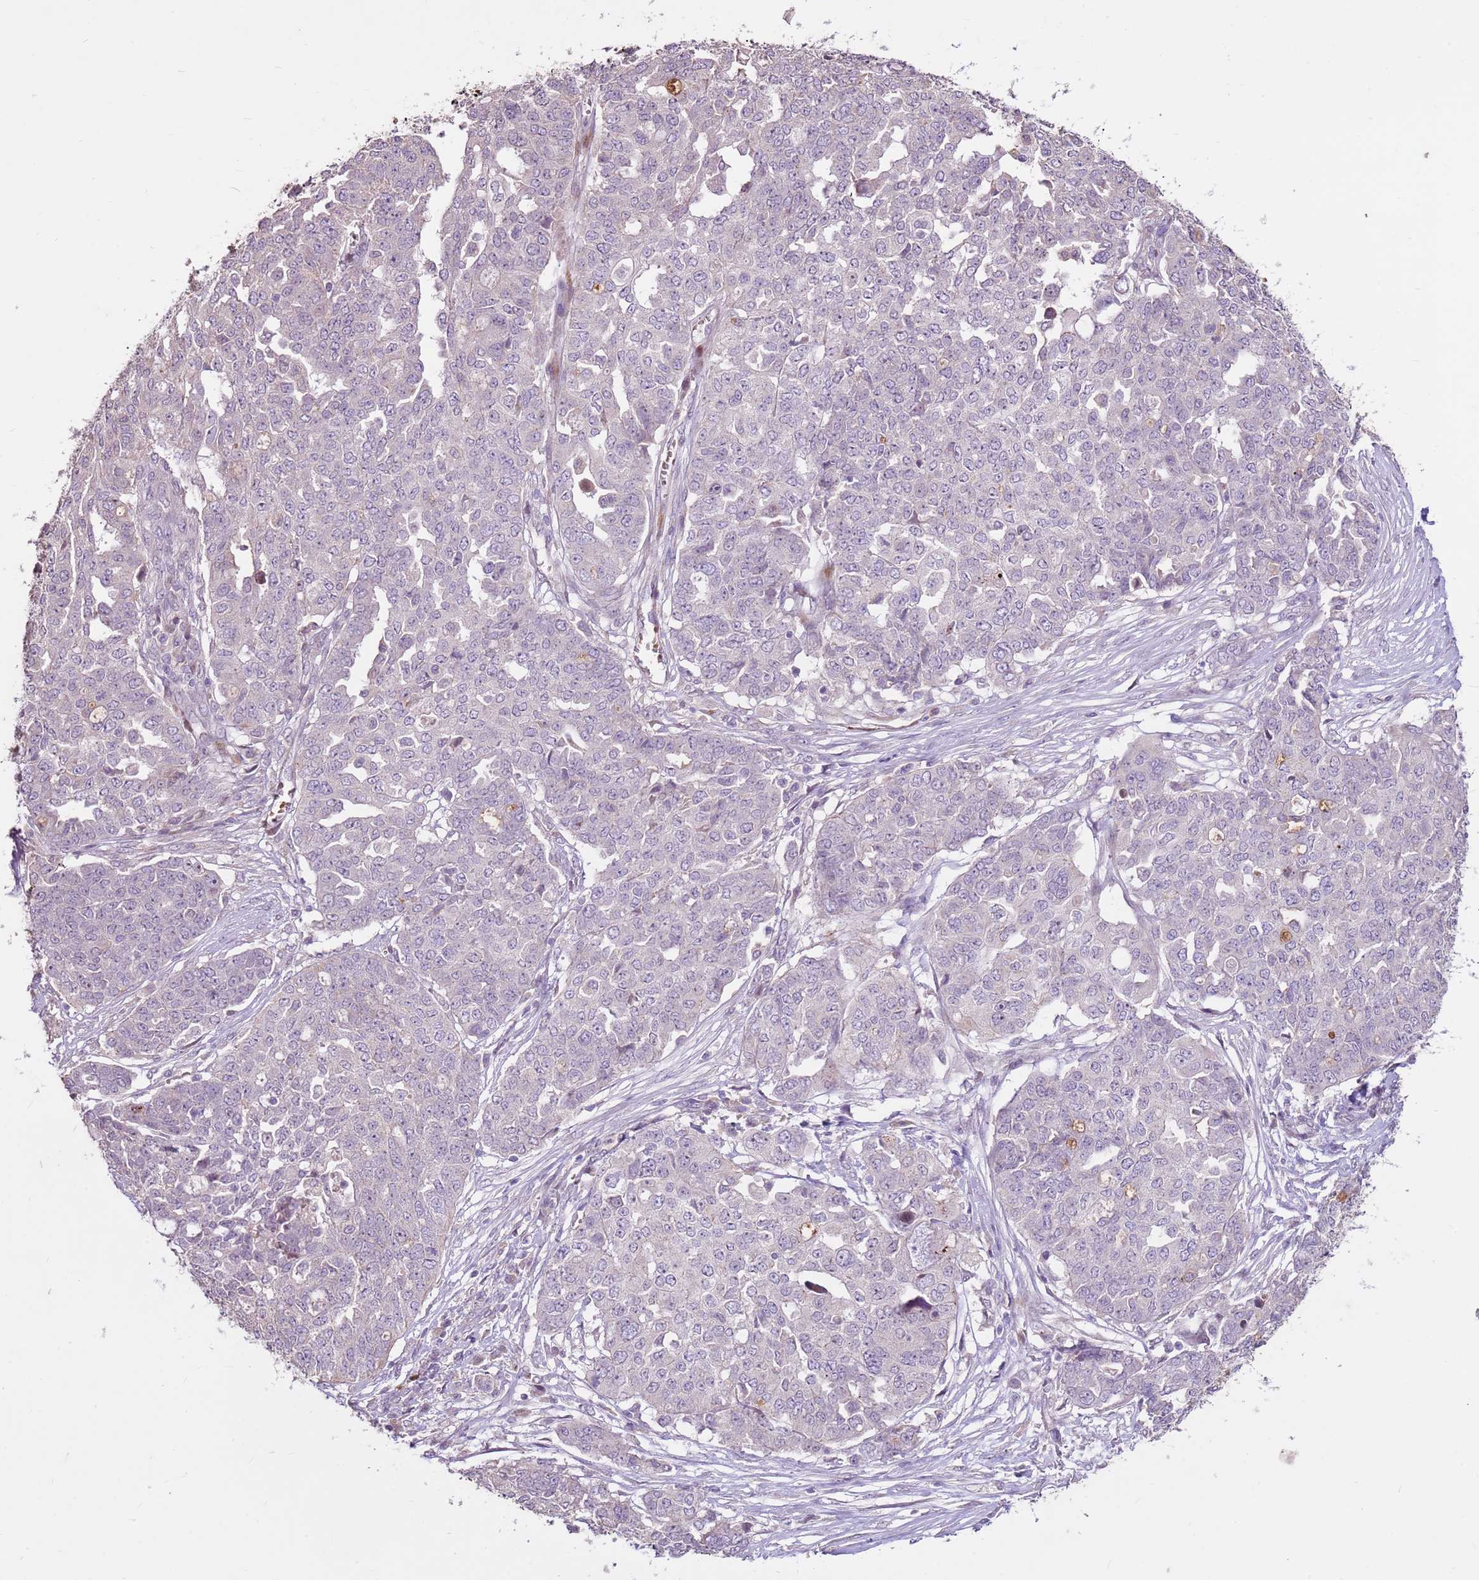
{"staining": {"intensity": "negative", "quantity": "none", "location": "none"}, "tissue": "ovarian cancer", "cell_type": "Tumor cells", "image_type": "cancer", "snomed": [{"axis": "morphology", "description": "Cystadenocarcinoma, serous, NOS"}, {"axis": "topography", "description": "Soft tissue"}, {"axis": "topography", "description": "Ovary"}], "caption": "High magnification brightfield microscopy of serous cystadenocarcinoma (ovarian) stained with DAB (3,3'-diaminobenzidine) (brown) and counterstained with hematoxylin (blue): tumor cells show no significant expression.", "gene": "LGI4", "patient": {"sex": "female", "age": 57}}